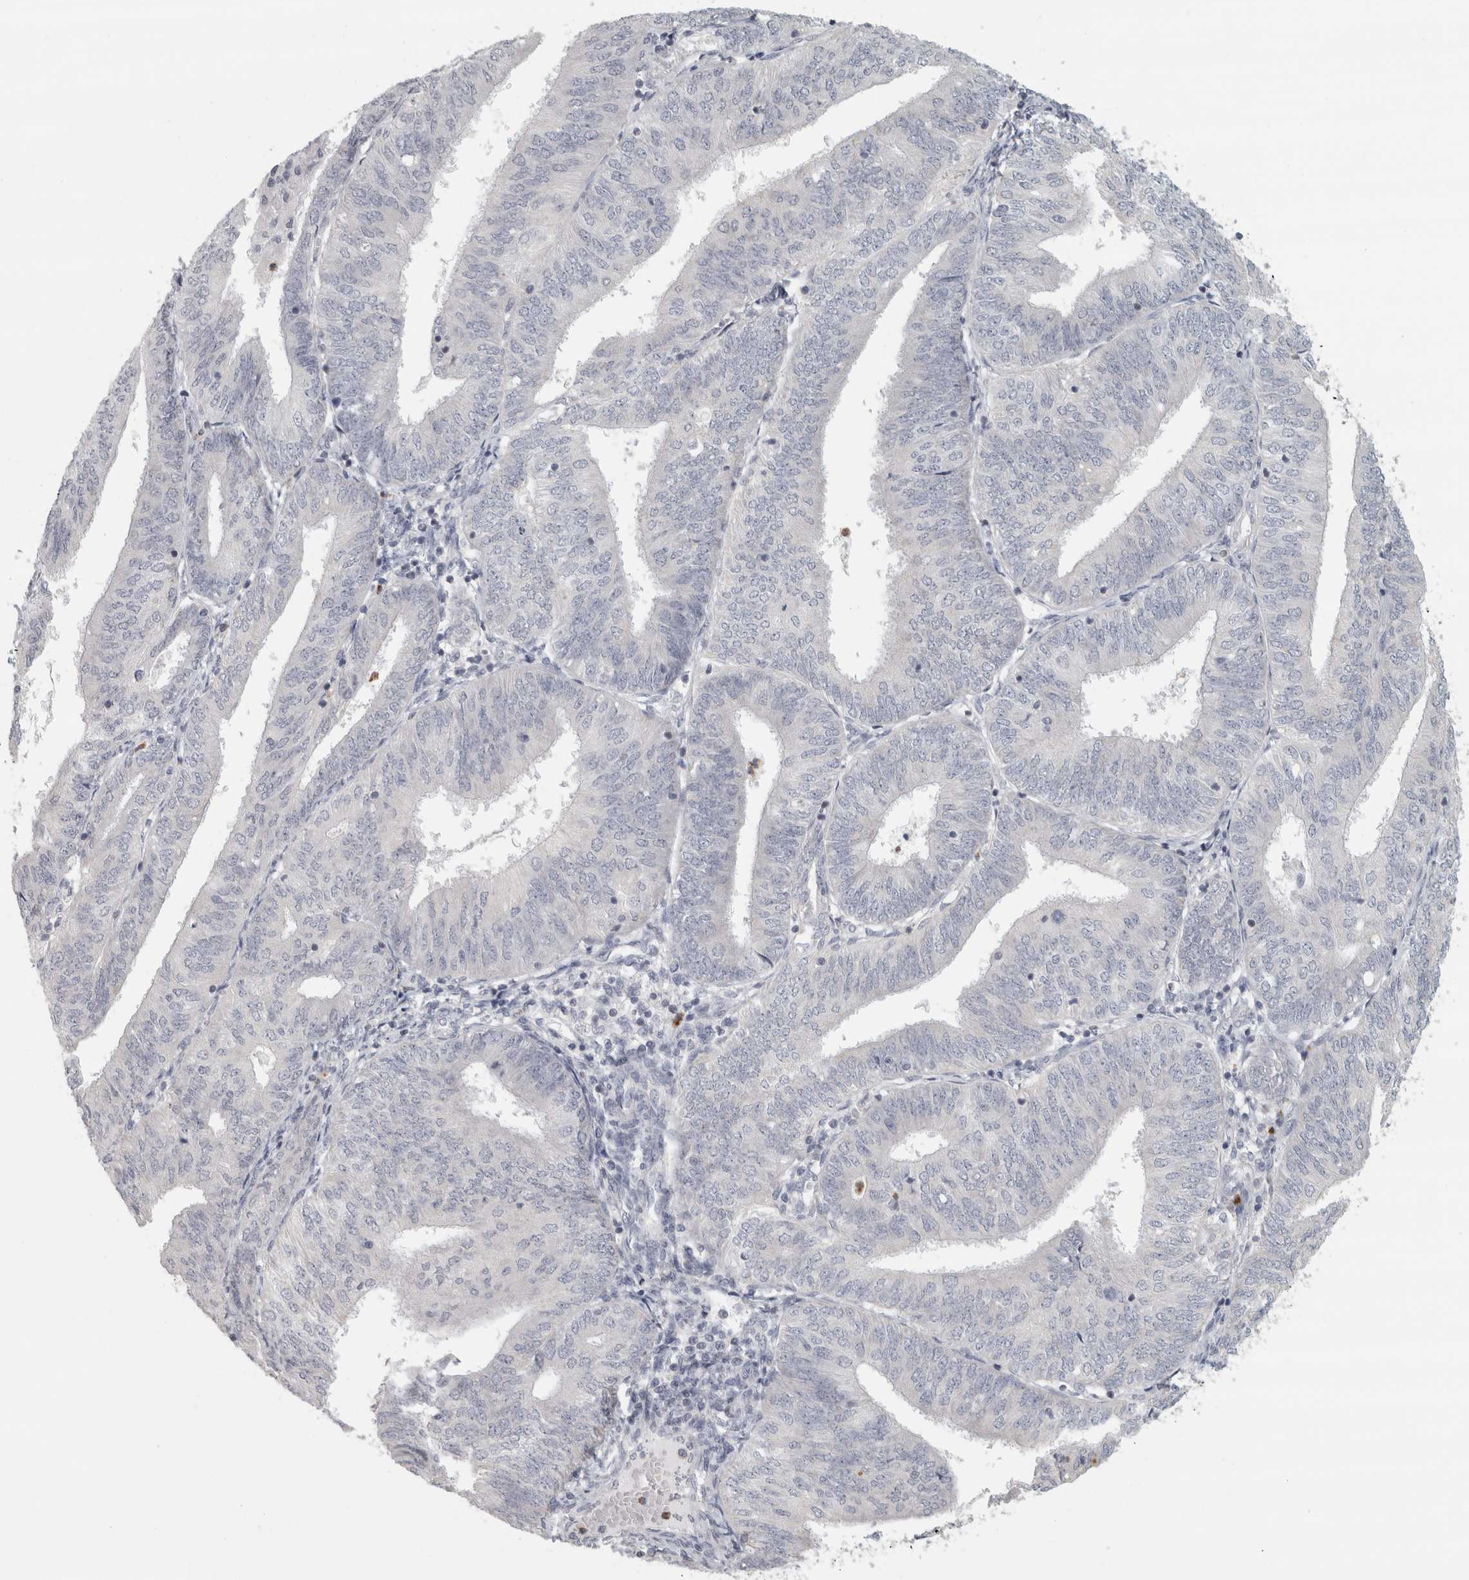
{"staining": {"intensity": "negative", "quantity": "none", "location": "none"}, "tissue": "endometrial cancer", "cell_type": "Tumor cells", "image_type": "cancer", "snomed": [{"axis": "morphology", "description": "Adenocarcinoma, NOS"}, {"axis": "topography", "description": "Endometrium"}], "caption": "IHC photomicrograph of neoplastic tissue: endometrial adenocarcinoma stained with DAB exhibits no significant protein staining in tumor cells.", "gene": "PTPRN2", "patient": {"sex": "female", "age": 58}}